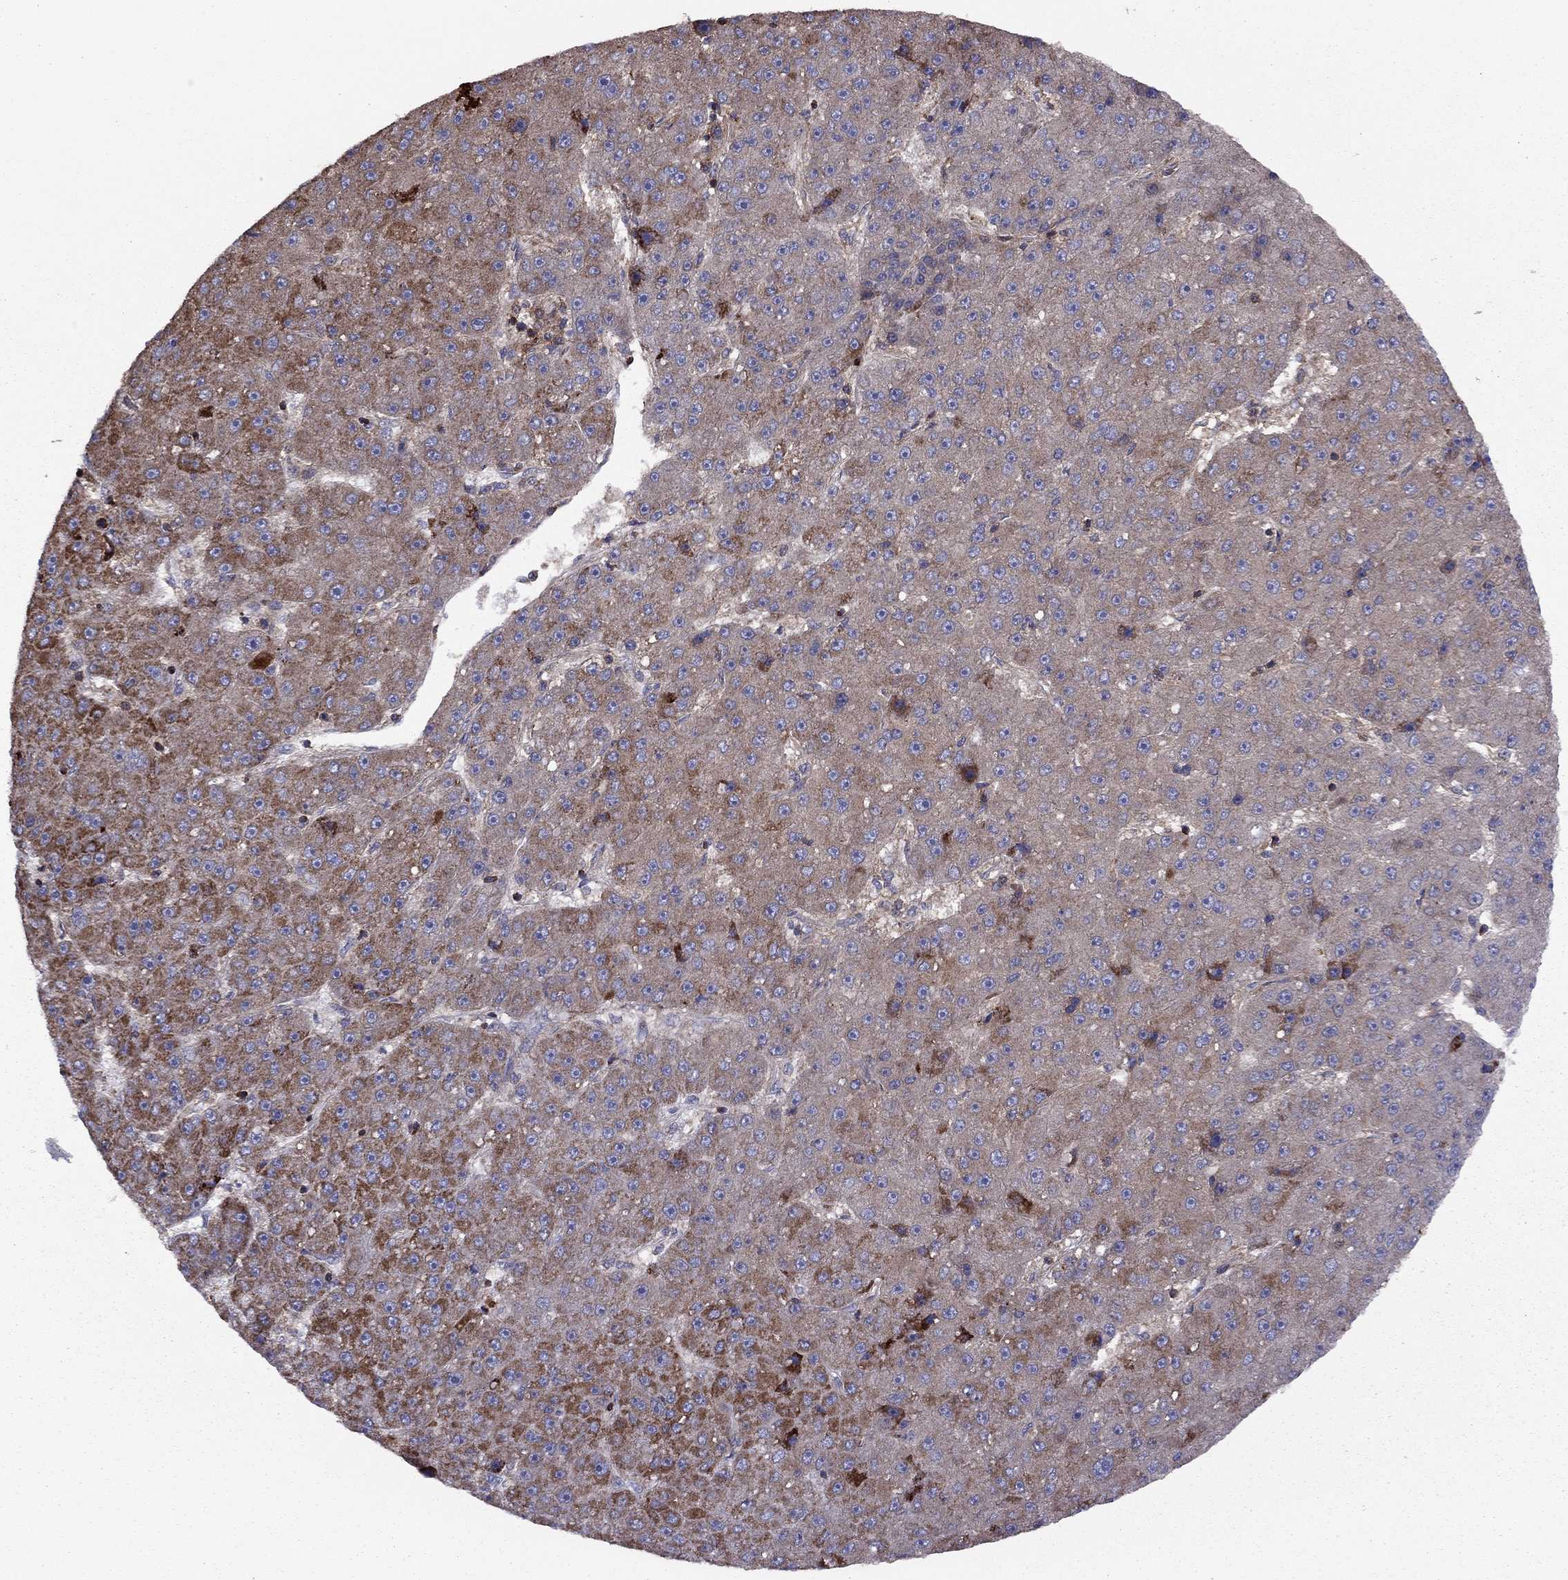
{"staining": {"intensity": "strong", "quantity": "<25%", "location": "cytoplasmic/membranous"}, "tissue": "liver cancer", "cell_type": "Tumor cells", "image_type": "cancer", "snomed": [{"axis": "morphology", "description": "Carcinoma, Hepatocellular, NOS"}, {"axis": "topography", "description": "Liver"}], "caption": "Liver cancer tissue exhibits strong cytoplasmic/membranous positivity in approximately <25% of tumor cells", "gene": "ALG6", "patient": {"sex": "male", "age": 67}}